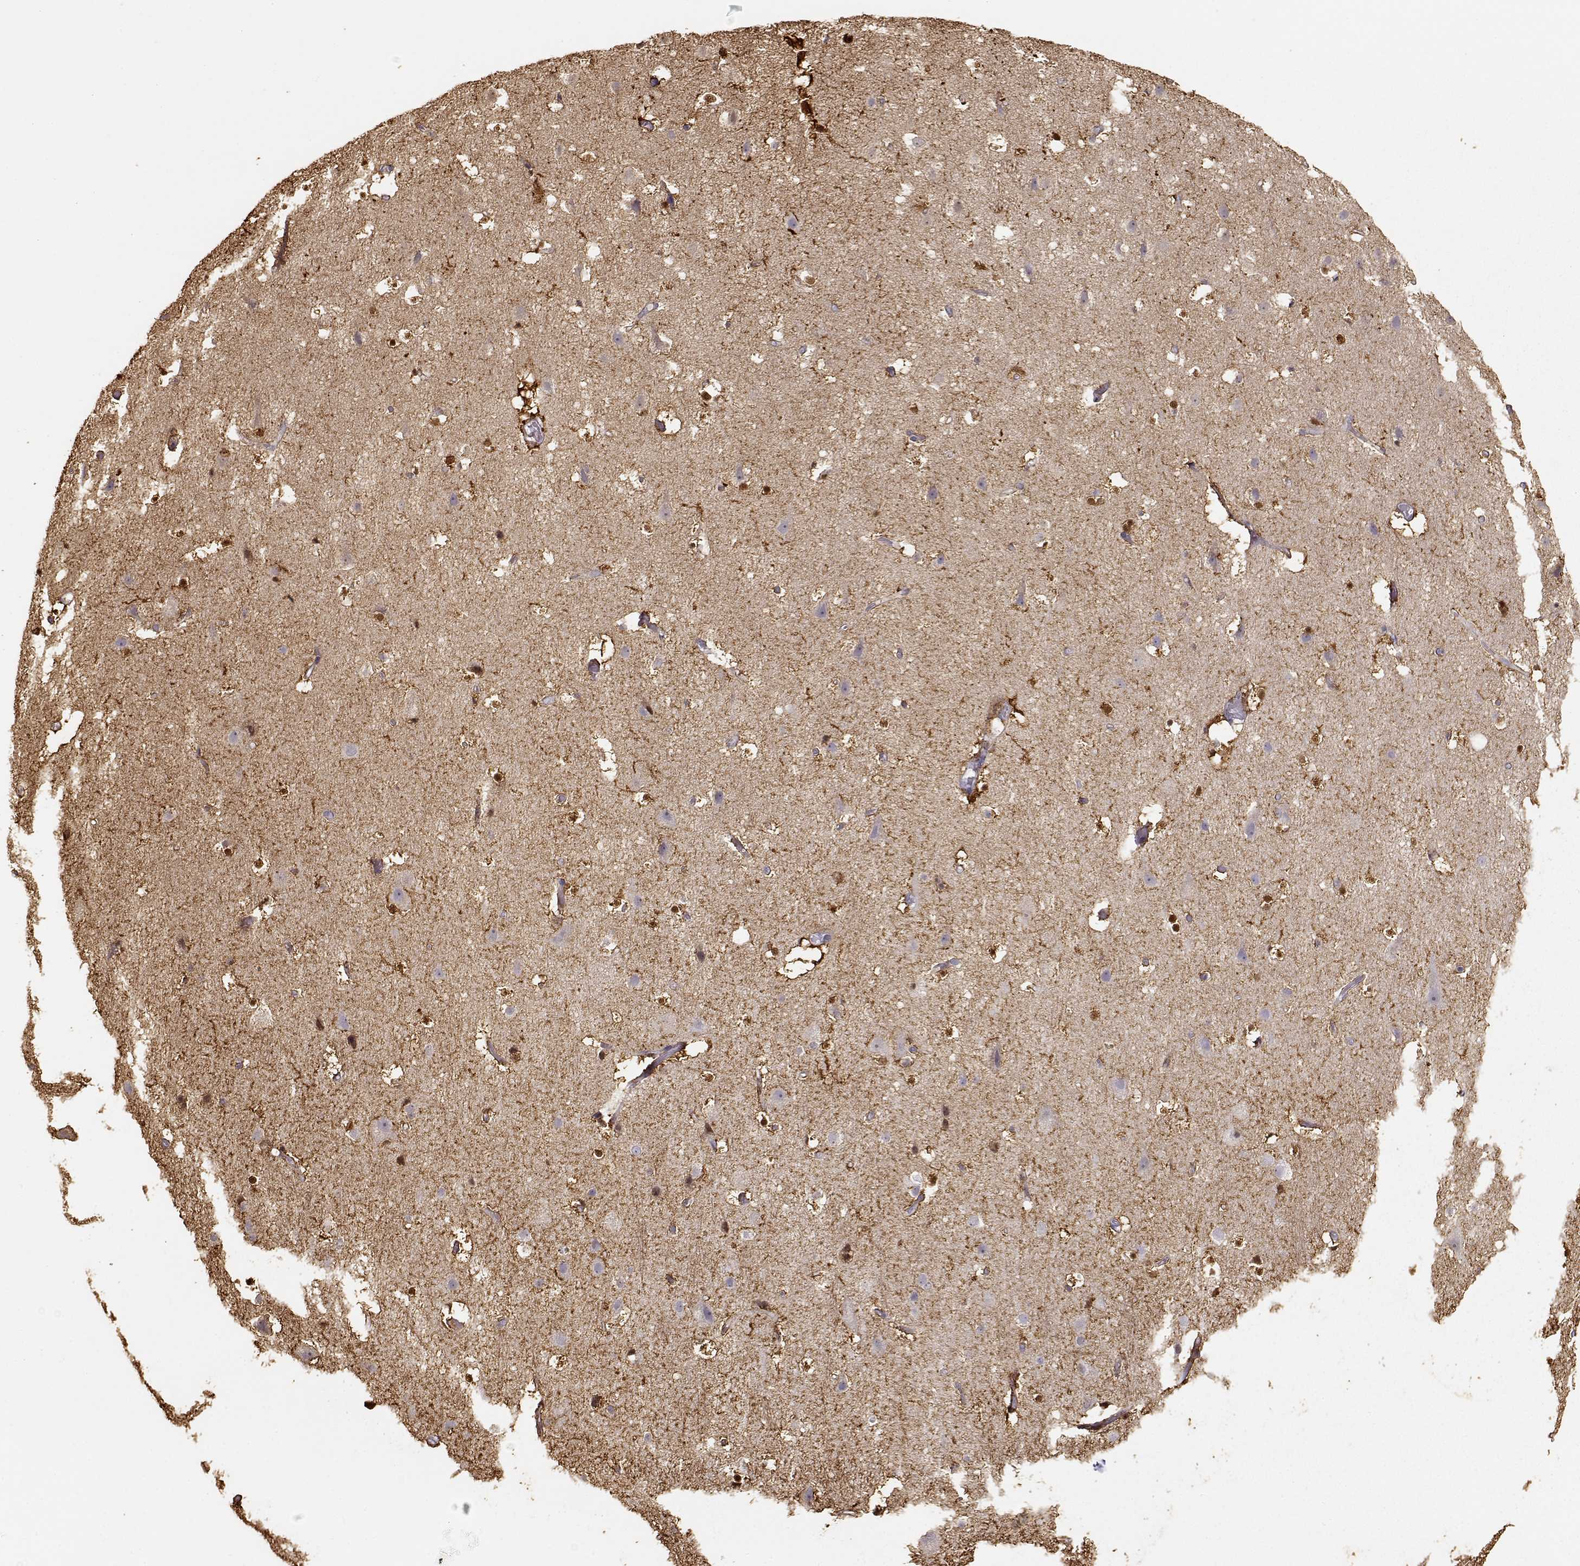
{"staining": {"intensity": "moderate", "quantity": "25%-75%", "location": "cytoplasmic/membranous"}, "tissue": "cerebral cortex", "cell_type": "Endothelial cells", "image_type": "normal", "snomed": [{"axis": "morphology", "description": "Normal tissue, NOS"}, {"axis": "topography", "description": "Cerebral cortex"}], "caption": "IHC micrograph of benign cerebral cortex: human cerebral cortex stained using IHC demonstrates medium levels of moderate protein expression localized specifically in the cytoplasmic/membranous of endothelial cells, appearing as a cytoplasmic/membranous brown color.", "gene": "S100B", "patient": {"sex": "female", "age": 52}}